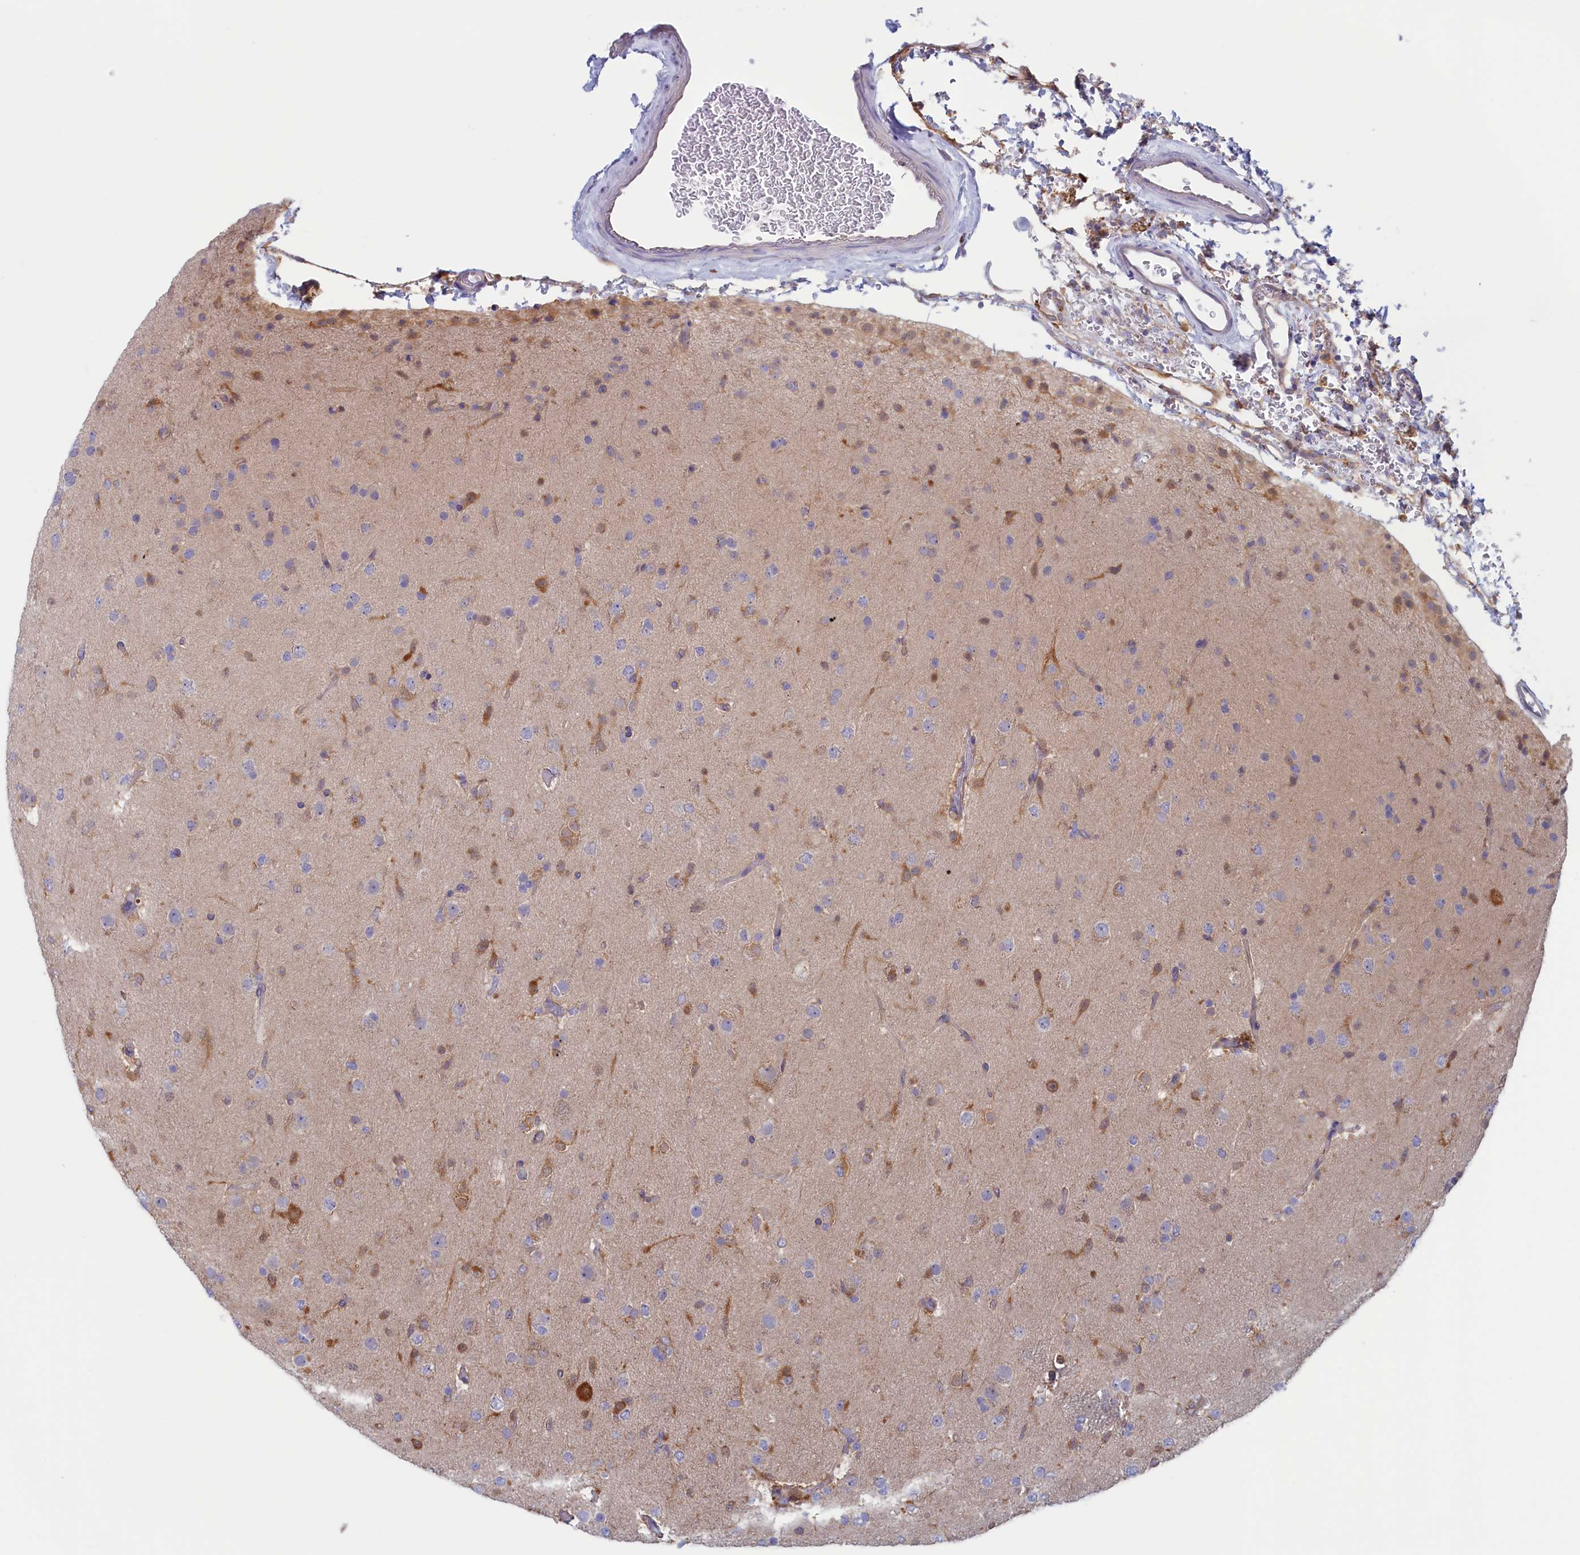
{"staining": {"intensity": "moderate", "quantity": "<25%", "location": "cytoplasmic/membranous"}, "tissue": "glioma", "cell_type": "Tumor cells", "image_type": "cancer", "snomed": [{"axis": "morphology", "description": "Glioma, malignant, Low grade"}, {"axis": "topography", "description": "Brain"}], "caption": "Immunohistochemical staining of malignant glioma (low-grade) displays low levels of moderate cytoplasmic/membranous positivity in about <25% of tumor cells.", "gene": "SYNDIG1L", "patient": {"sex": "male", "age": 65}}